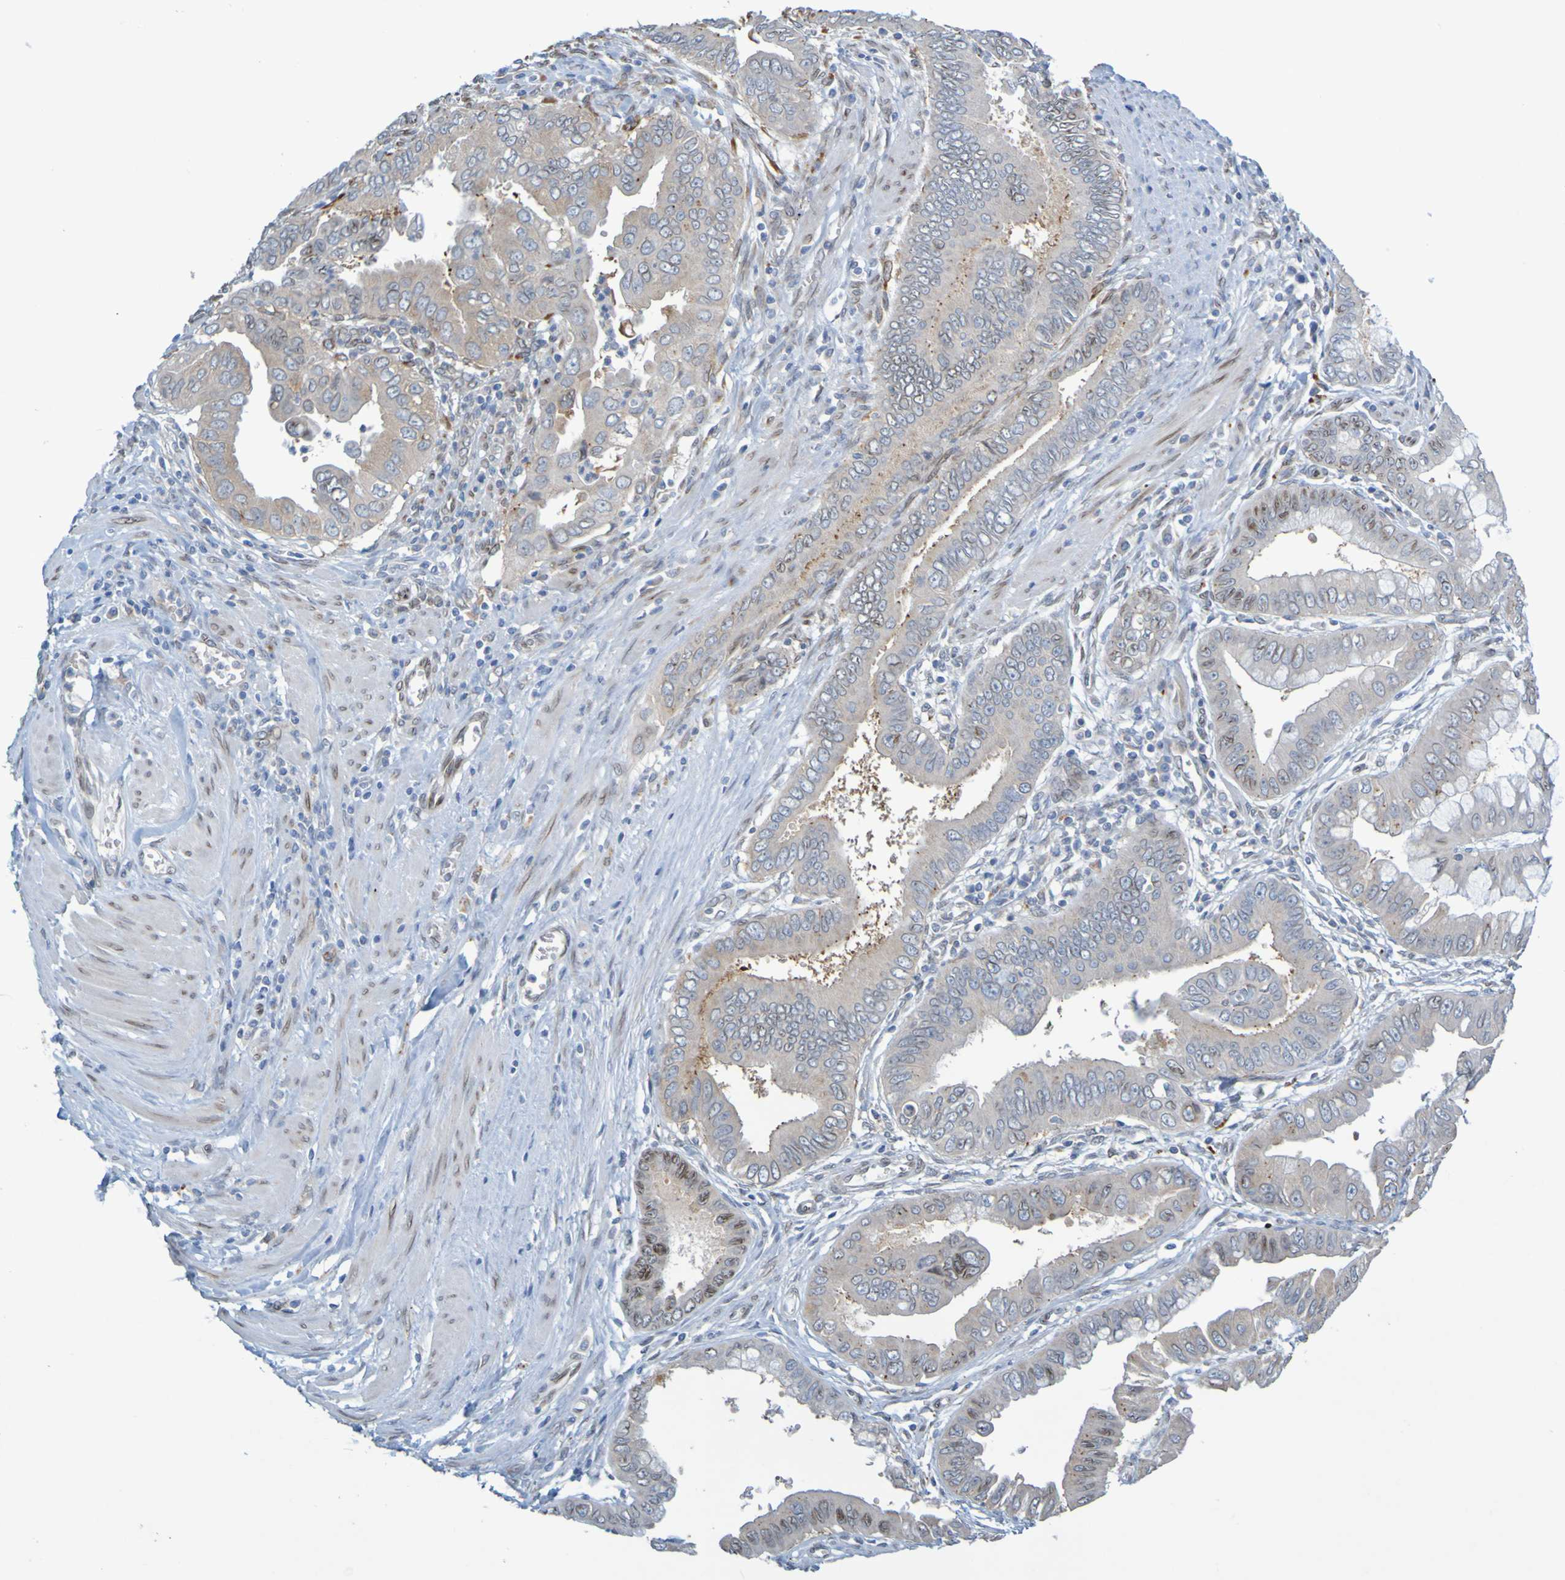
{"staining": {"intensity": "moderate", "quantity": "25%-75%", "location": "cytoplasmic/membranous,nuclear"}, "tissue": "pancreatic cancer", "cell_type": "Tumor cells", "image_type": "cancer", "snomed": [{"axis": "morphology", "description": "Normal tissue, NOS"}, {"axis": "topography", "description": "Lymph node"}], "caption": "A high-resolution histopathology image shows immunohistochemistry staining of pancreatic cancer, which reveals moderate cytoplasmic/membranous and nuclear expression in about 25%-75% of tumor cells.", "gene": "MAG", "patient": {"sex": "male", "age": 50}}